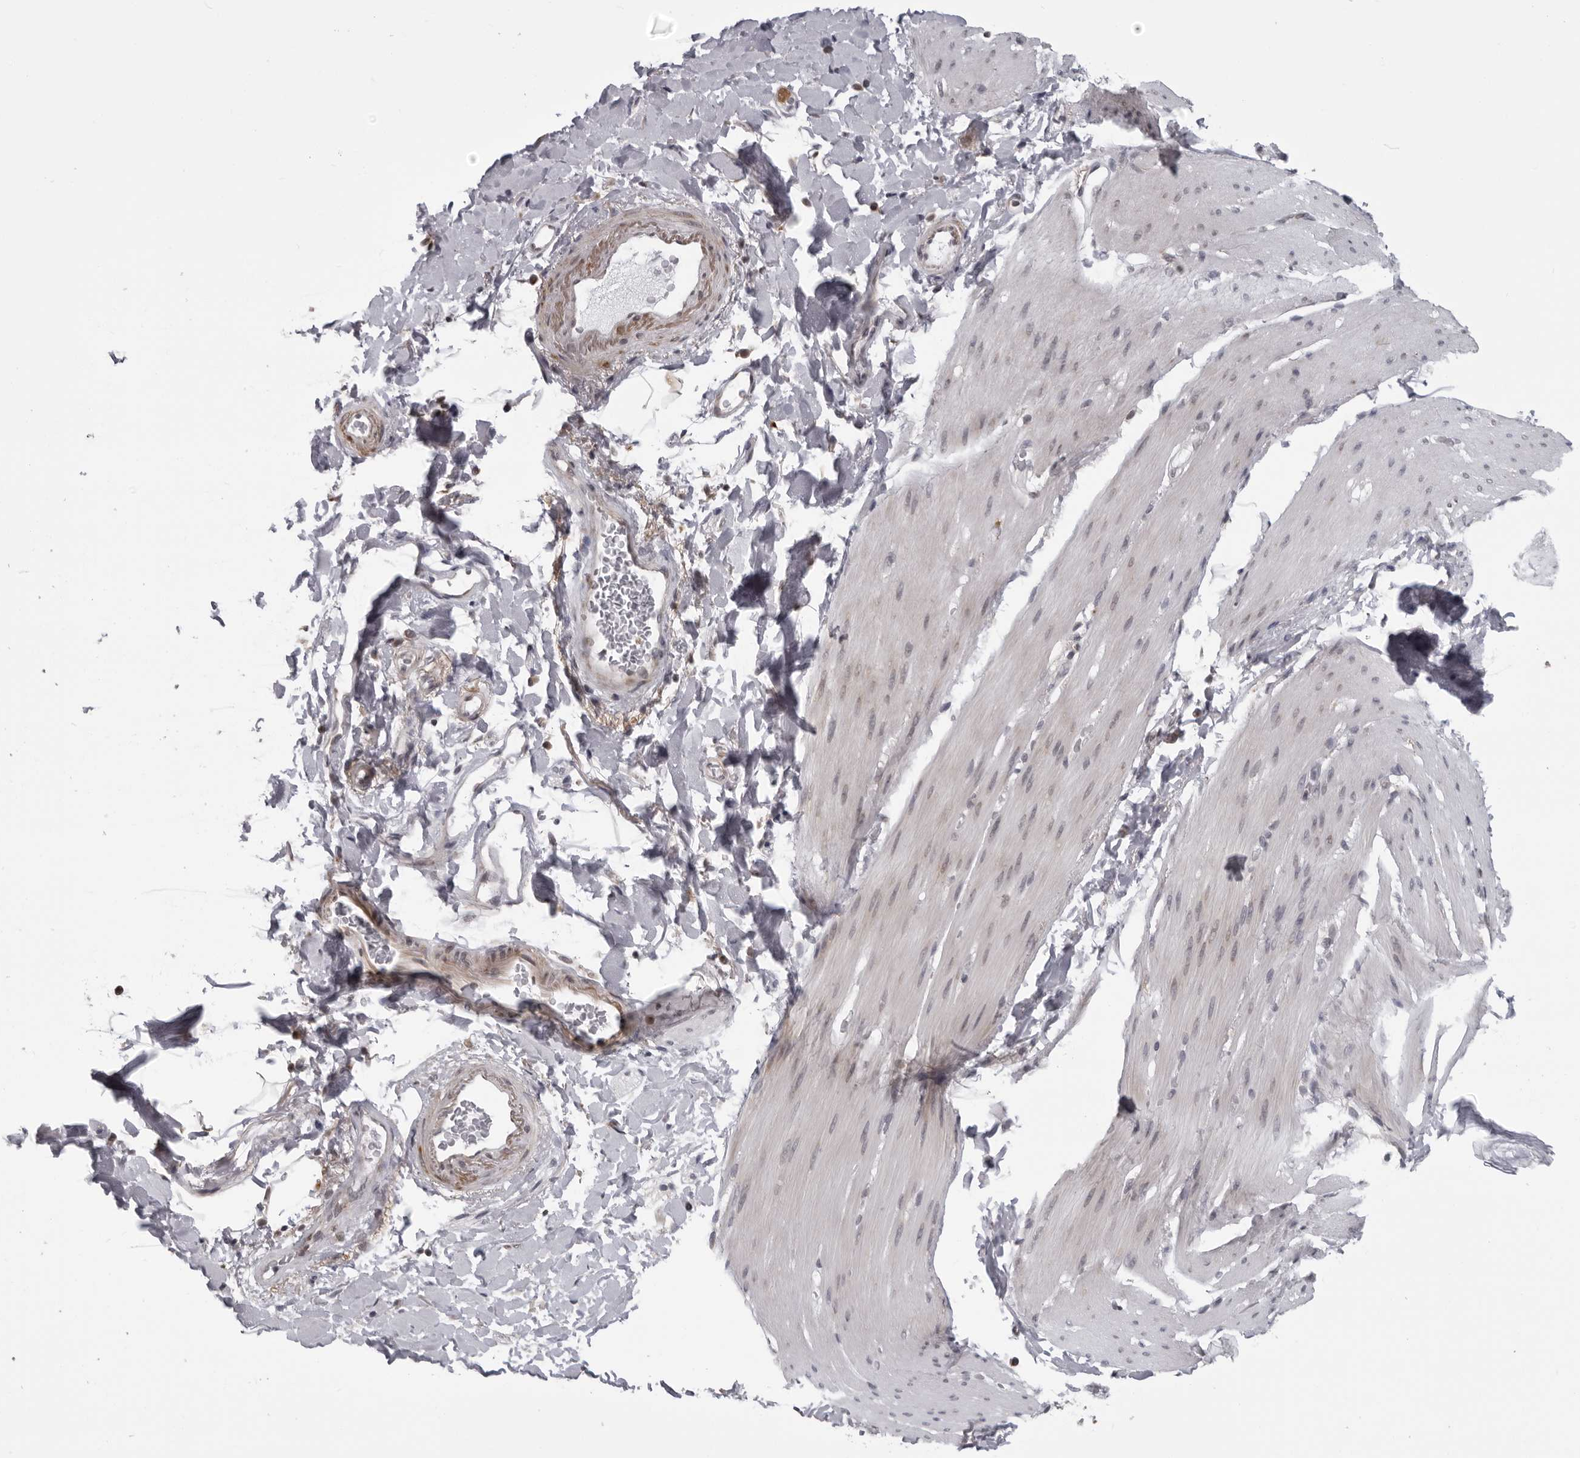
{"staining": {"intensity": "negative", "quantity": "none", "location": "none"}, "tissue": "smooth muscle", "cell_type": "Smooth muscle cells", "image_type": "normal", "snomed": [{"axis": "morphology", "description": "Normal tissue, NOS"}, {"axis": "topography", "description": "Smooth muscle"}, {"axis": "topography", "description": "Small intestine"}], "caption": "Immunohistochemistry (IHC) histopathology image of normal human smooth muscle stained for a protein (brown), which displays no staining in smooth muscle cells.", "gene": "RTCA", "patient": {"sex": "female", "age": 84}}